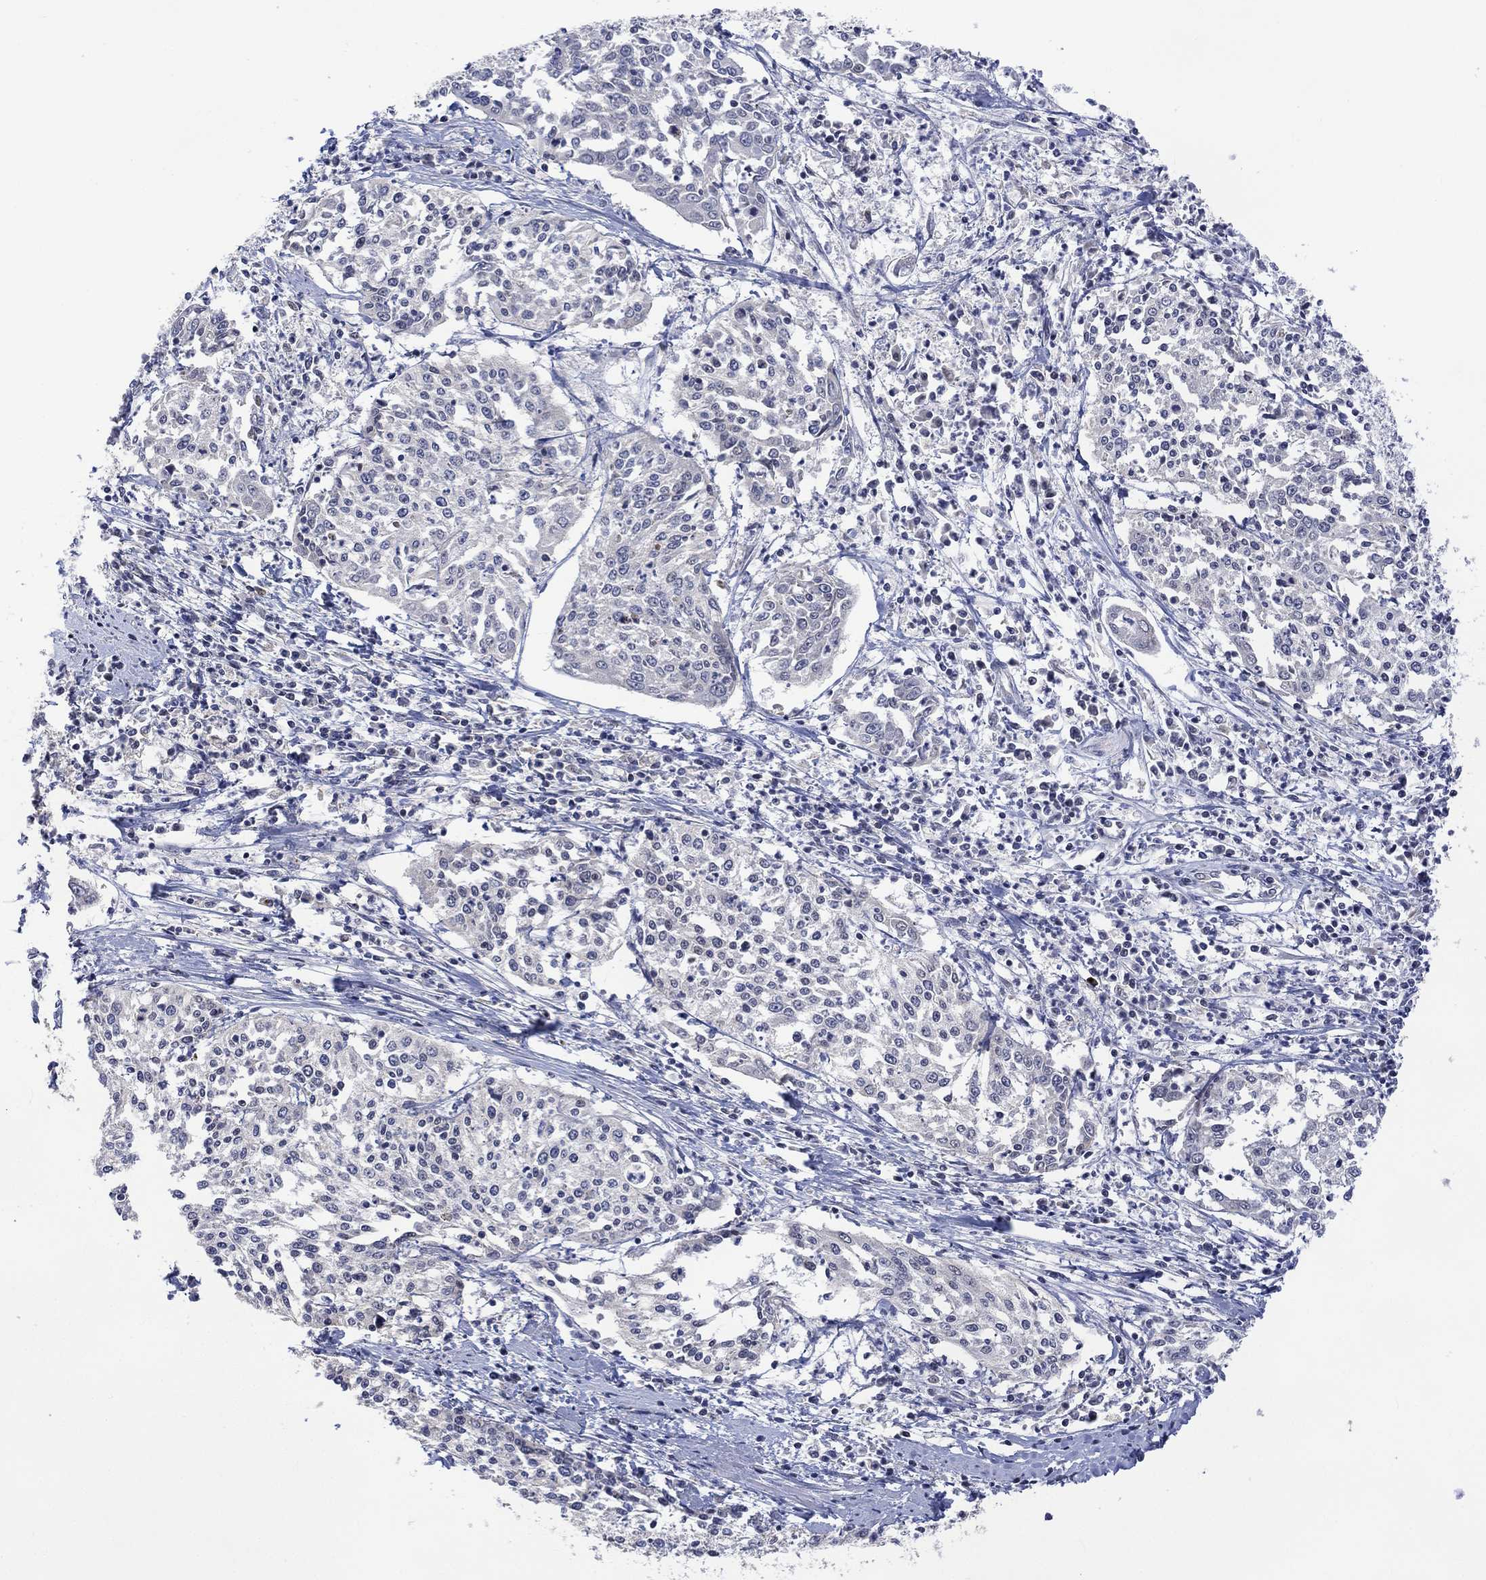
{"staining": {"intensity": "negative", "quantity": "none", "location": "none"}, "tissue": "cervical cancer", "cell_type": "Tumor cells", "image_type": "cancer", "snomed": [{"axis": "morphology", "description": "Squamous cell carcinoma, NOS"}, {"axis": "topography", "description": "Cervix"}], "caption": "Immunohistochemistry micrograph of neoplastic tissue: human squamous cell carcinoma (cervical) stained with DAB reveals no significant protein staining in tumor cells. (Brightfield microscopy of DAB IHC at high magnification).", "gene": "SLC48A1", "patient": {"sex": "female", "age": 41}}